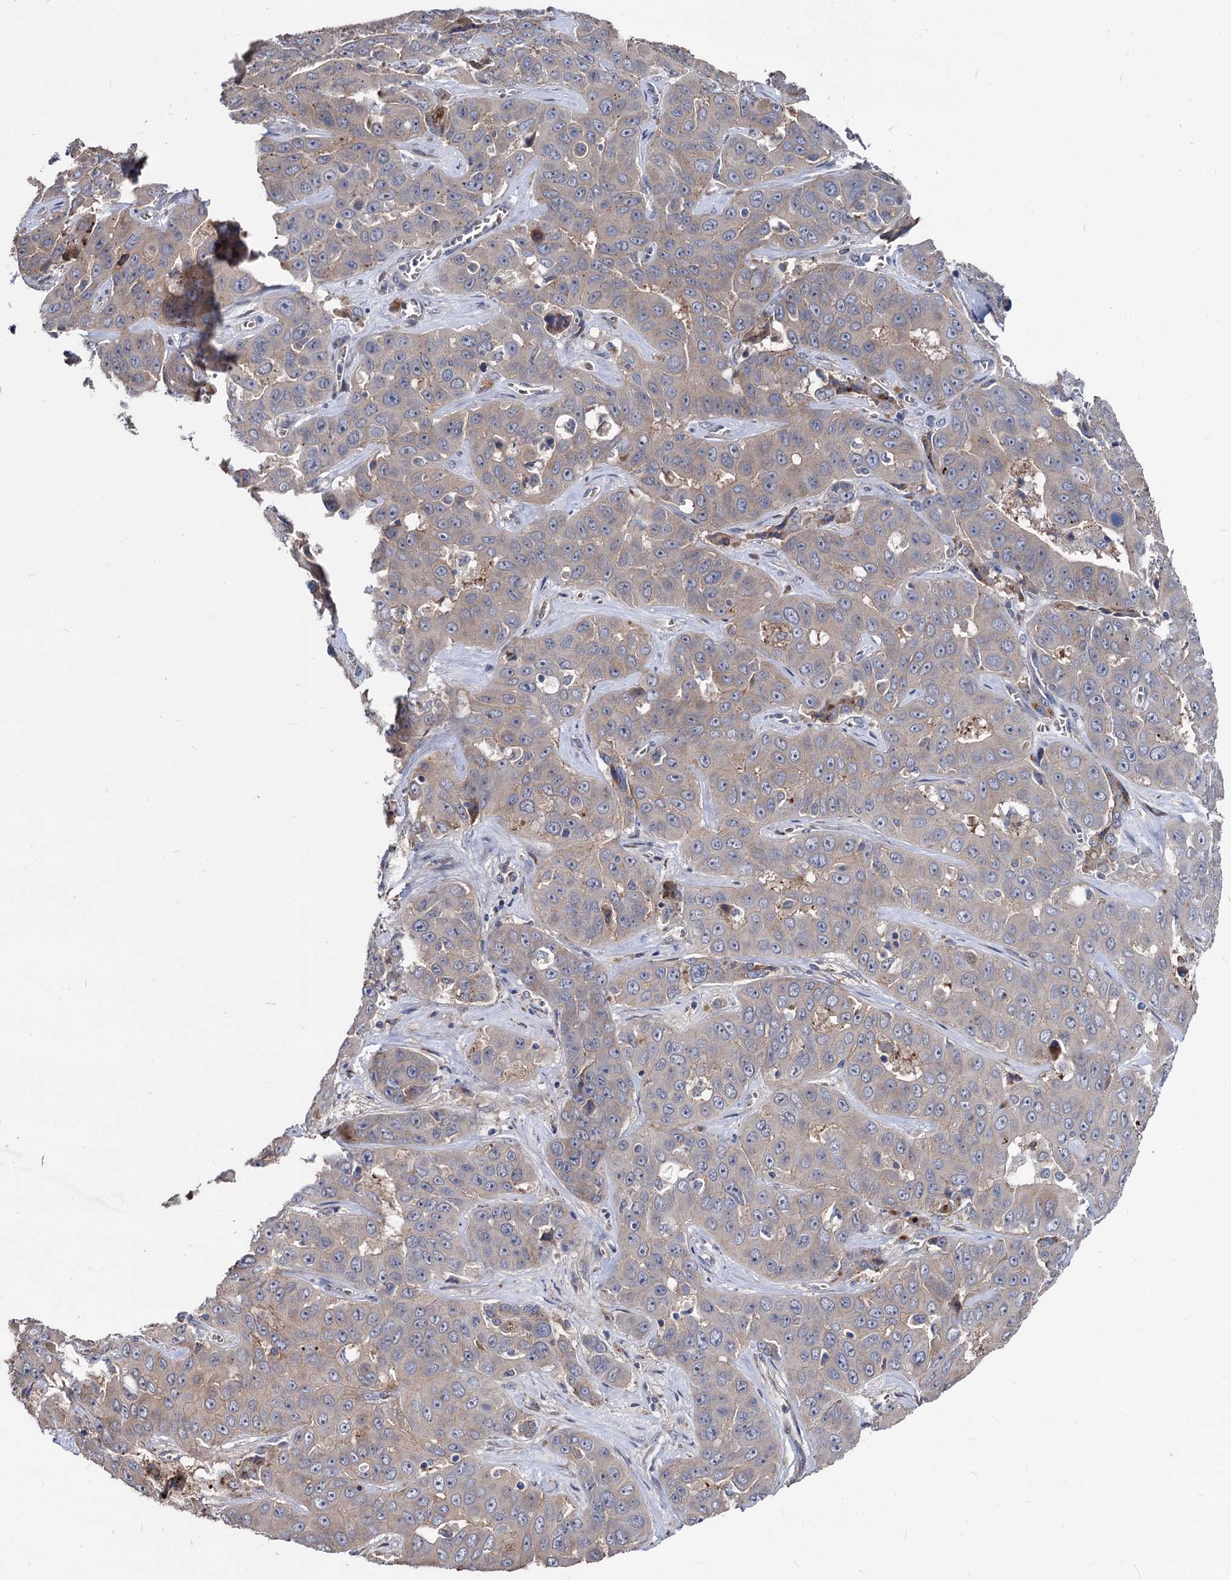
{"staining": {"intensity": "weak", "quantity": "25%-75%", "location": "cytoplasmic/membranous"}, "tissue": "liver cancer", "cell_type": "Tumor cells", "image_type": "cancer", "snomed": [{"axis": "morphology", "description": "Cholangiocarcinoma"}, {"axis": "topography", "description": "Liver"}], "caption": "Protein positivity by immunohistochemistry shows weak cytoplasmic/membranous positivity in about 25%-75% of tumor cells in liver cancer (cholangiocarcinoma). The staining is performed using DAB brown chromogen to label protein expression. The nuclei are counter-stained blue using hematoxylin.", "gene": "SMAGP", "patient": {"sex": "female", "age": 52}}